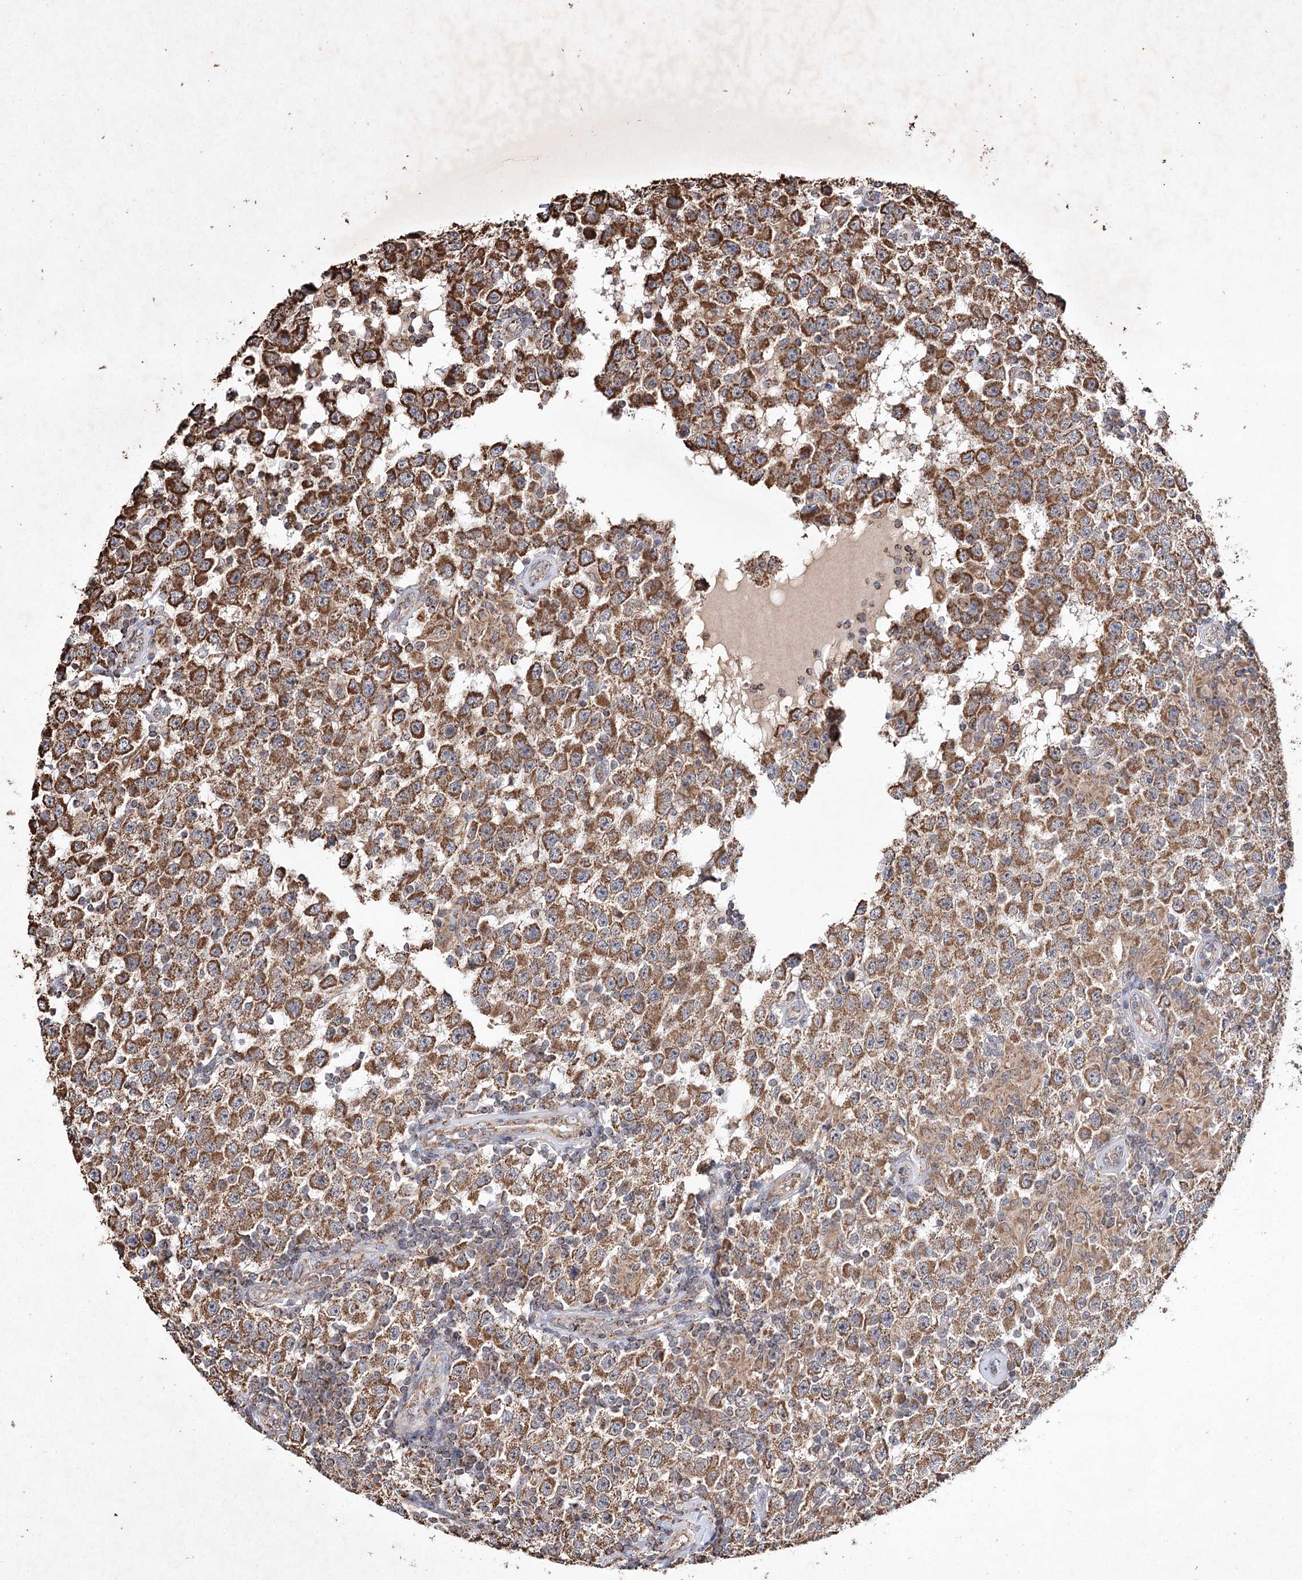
{"staining": {"intensity": "moderate", "quantity": ">75%", "location": "cytoplasmic/membranous"}, "tissue": "testis cancer", "cell_type": "Tumor cells", "image_type": "cancer", "snomed": [{"axis": "morphology", "description": "Normal tissue, NOS"}, {"axis": "morphology", "description": "Urothelial carcinoma, High grade"}, {"axis": "morphology", "description": "Seminoma, NOS"}, {"axis": "morphology", "description": "Carcinoma, Embryonal, NOS"}, {"axis": "topography", "description": "Urinary bladder"}, {"axis": "topography", "description": "Testis"}], "caption": "A micrograph of testis cancer (seminoma) stained for a protein displays moderate cytoplasmic/membranous brown staining in tumor cells.", "gene": "PIK3CB", "patient": {"sex": "male", "age": 41}}